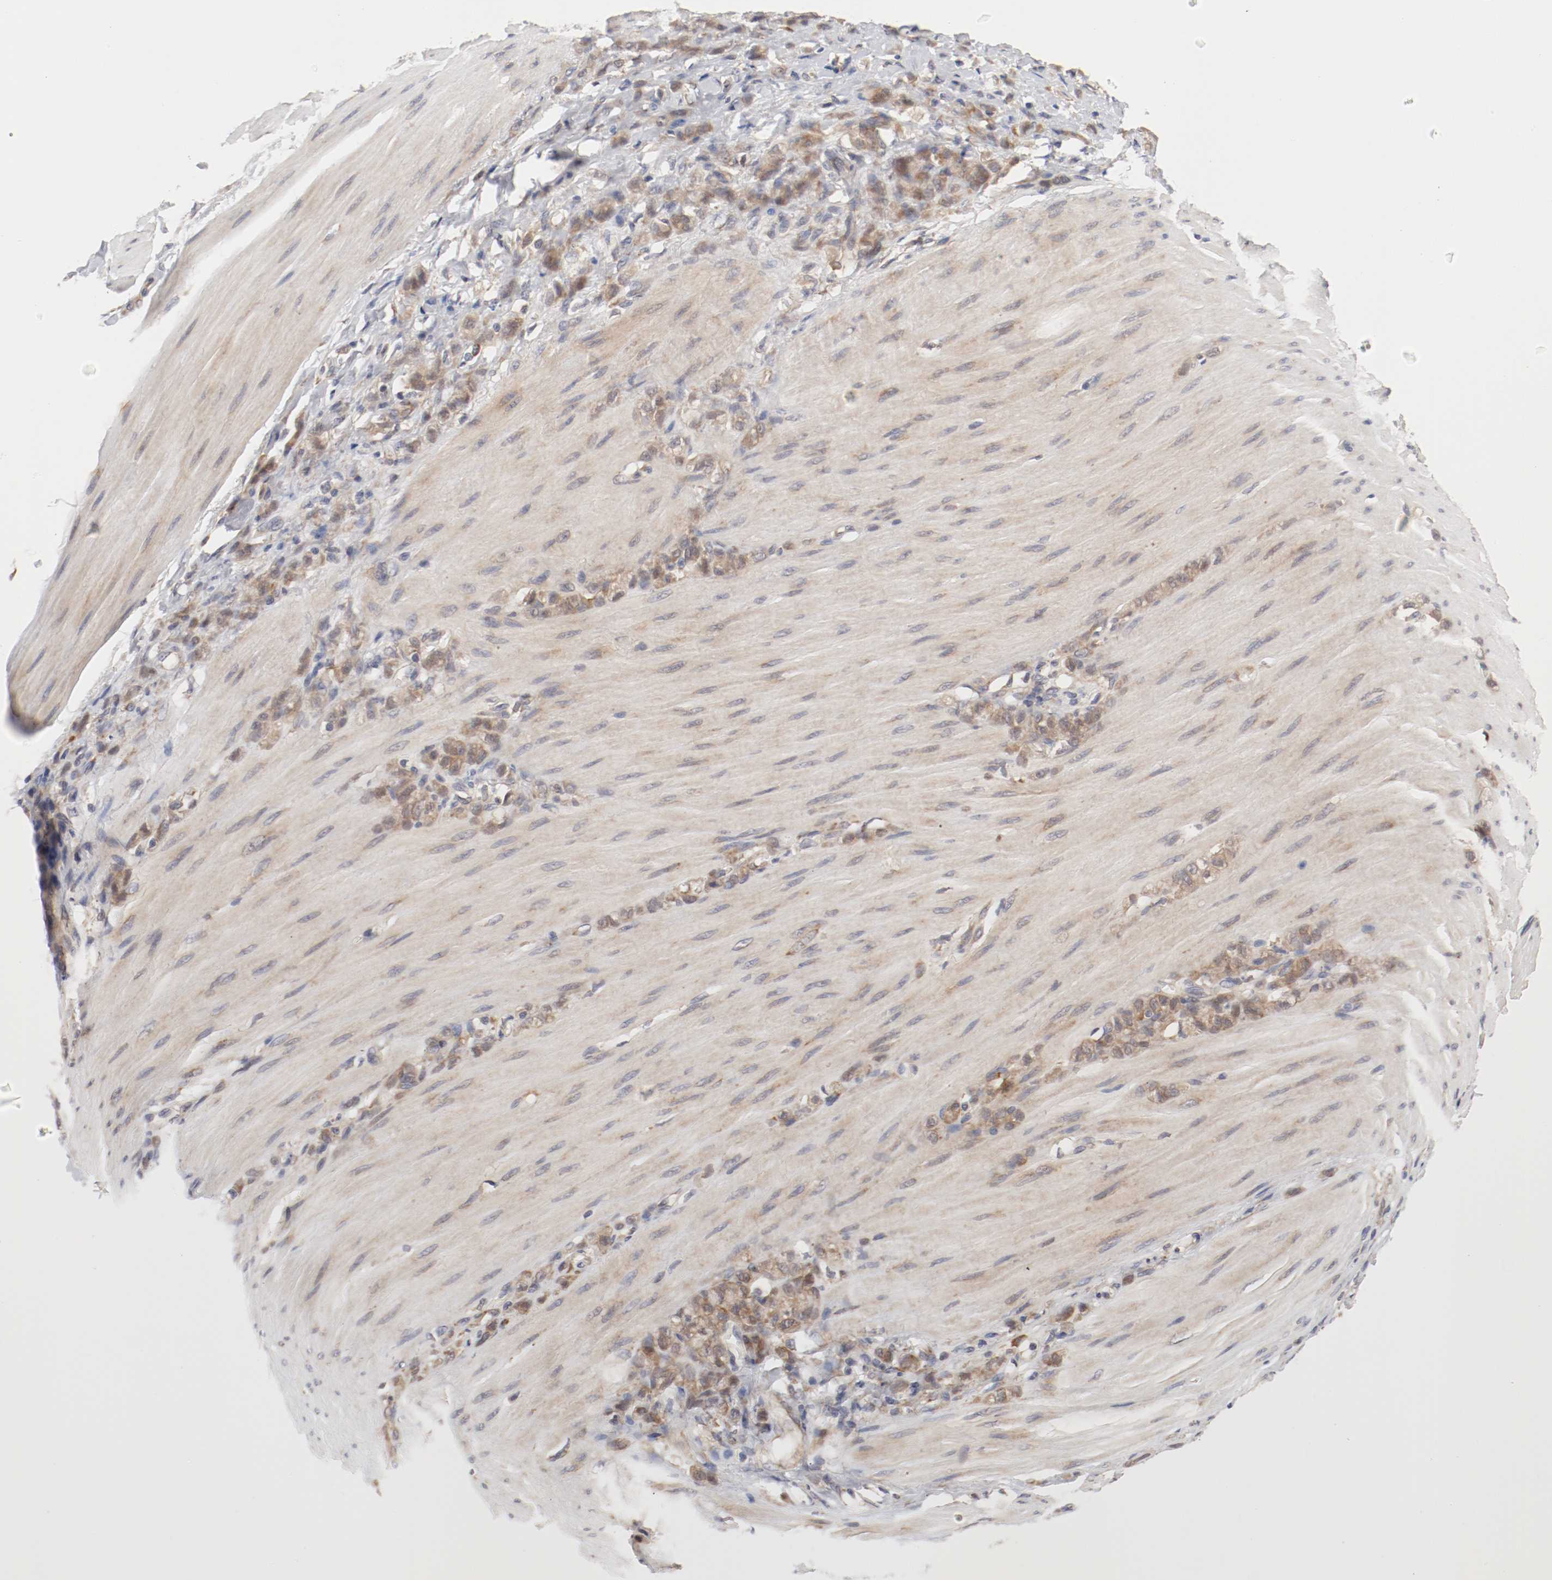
{"staining": {"intensity": "weak", "quantity": ">75%", "location": "cytoplasmic/membranous"}, "tissue": "stomach cancer", "cell_type": "Tumor cells", "image_type": "cancer", "snomed": [{"axis": "morphology", "description": "Adenocarcinoma, NOS"}, {"axis": "topography", "description": "Stomach"}], "caption": "Immunohistochemical staining of adenocarcinoma (stomach) reveals weak cytoplasmic/membranous protein expression in about >75% of tumor cells.", "gene": "FKBP3", "patient": {"sex": "male", "age": 82}}